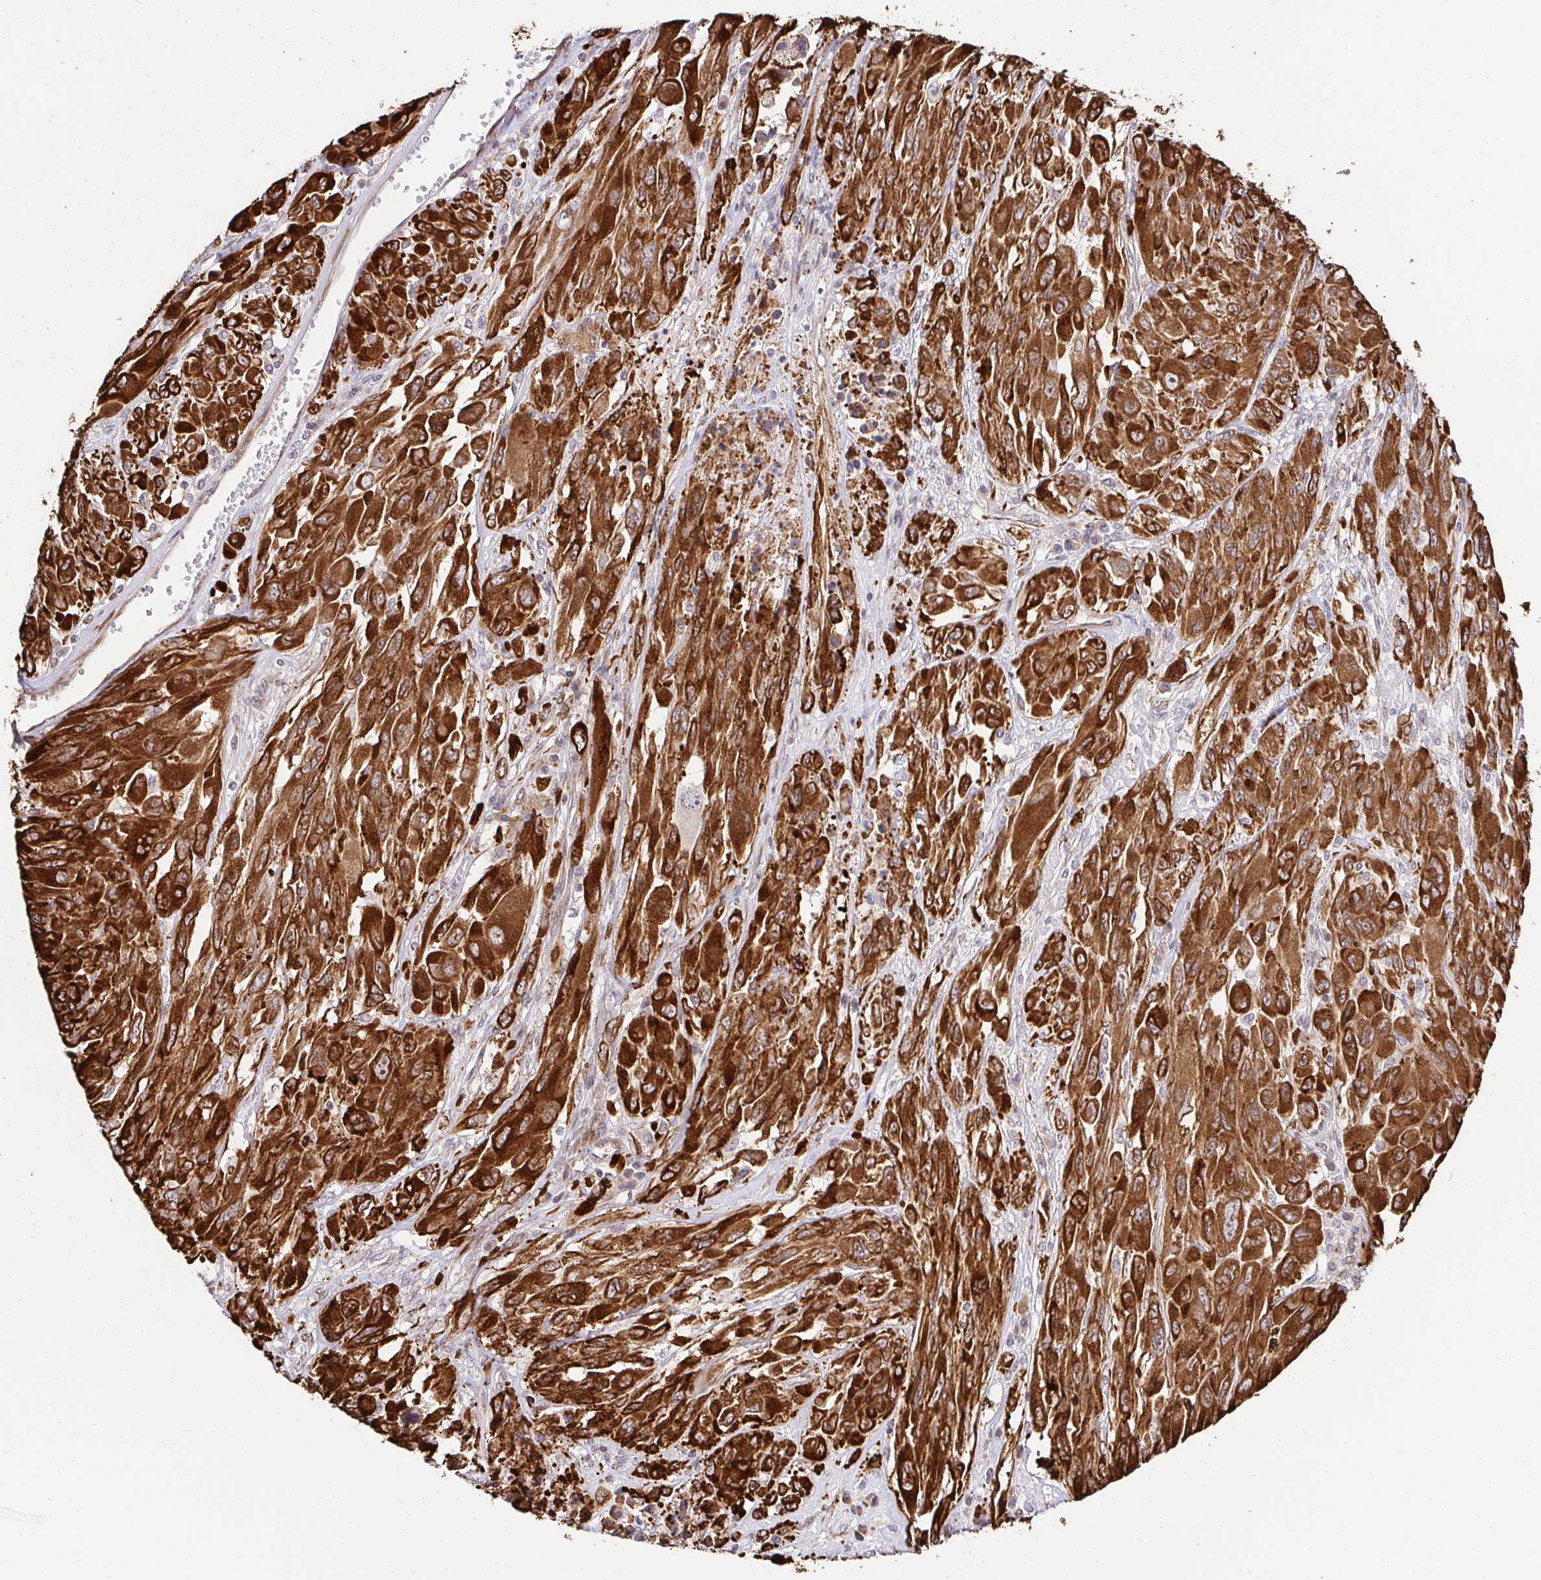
{"staining": {"intensity": "strong", "quantity": ">75%", "location": "cytoplasmic/membranous"}, "tissue": "melanoma", "cell_type": "Tumor cells", "image_type": "cancer", "snomed": [{"axis": "morphology", "description": "Malignant melanoma, NOS"}, {"axis": "topography", "description": "Skin"}], "caption": "An image of human melanoma stained for a protein reveals strong cytoplasmic/membranous brown staining in tumor cells.", "gene": "HPS1", "patient": {"sex": "female", "age": 91}}